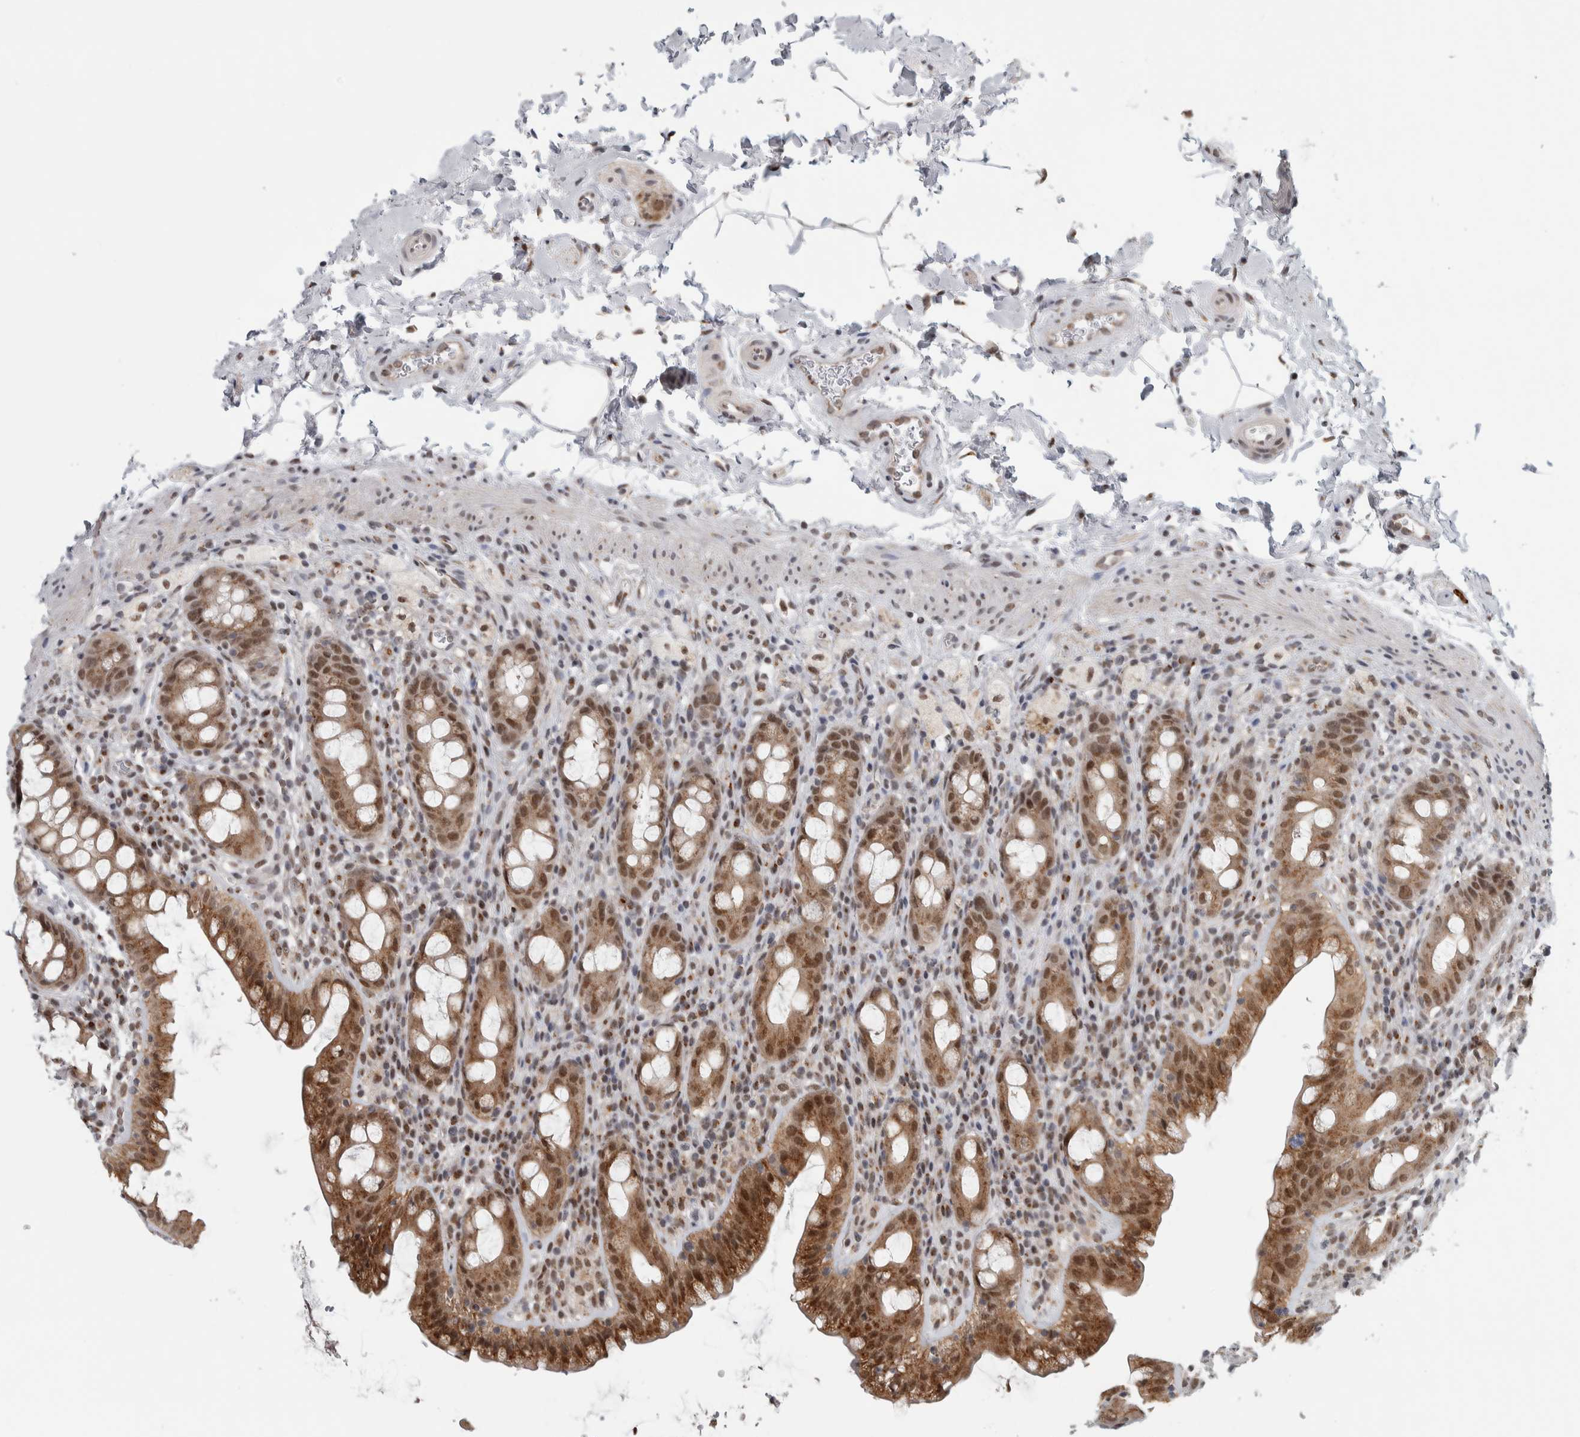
{"staining": {"intensity": "moderate", "quantity": ">75%", "location": "cytoplasmic/membranous,nuclear"}, "tissue": "rectum", "cell_type": "Glandular cells", "image_type": "normal", "snomed": [{"axis": "morphology", "description": "Normal tissue, NOS"}, {"axis": "topography", "description": "Rectum"}], "caption": "This histopathology image exhibits immunohistochemistry (IHC) staining of benign rectum, with medium moderate cytoplasmic/membranous,nuclear positivity in approximately >75% of glandular cells.", "gene": "ZMYND8", "patient": {"sex": "male", "age": 44}}